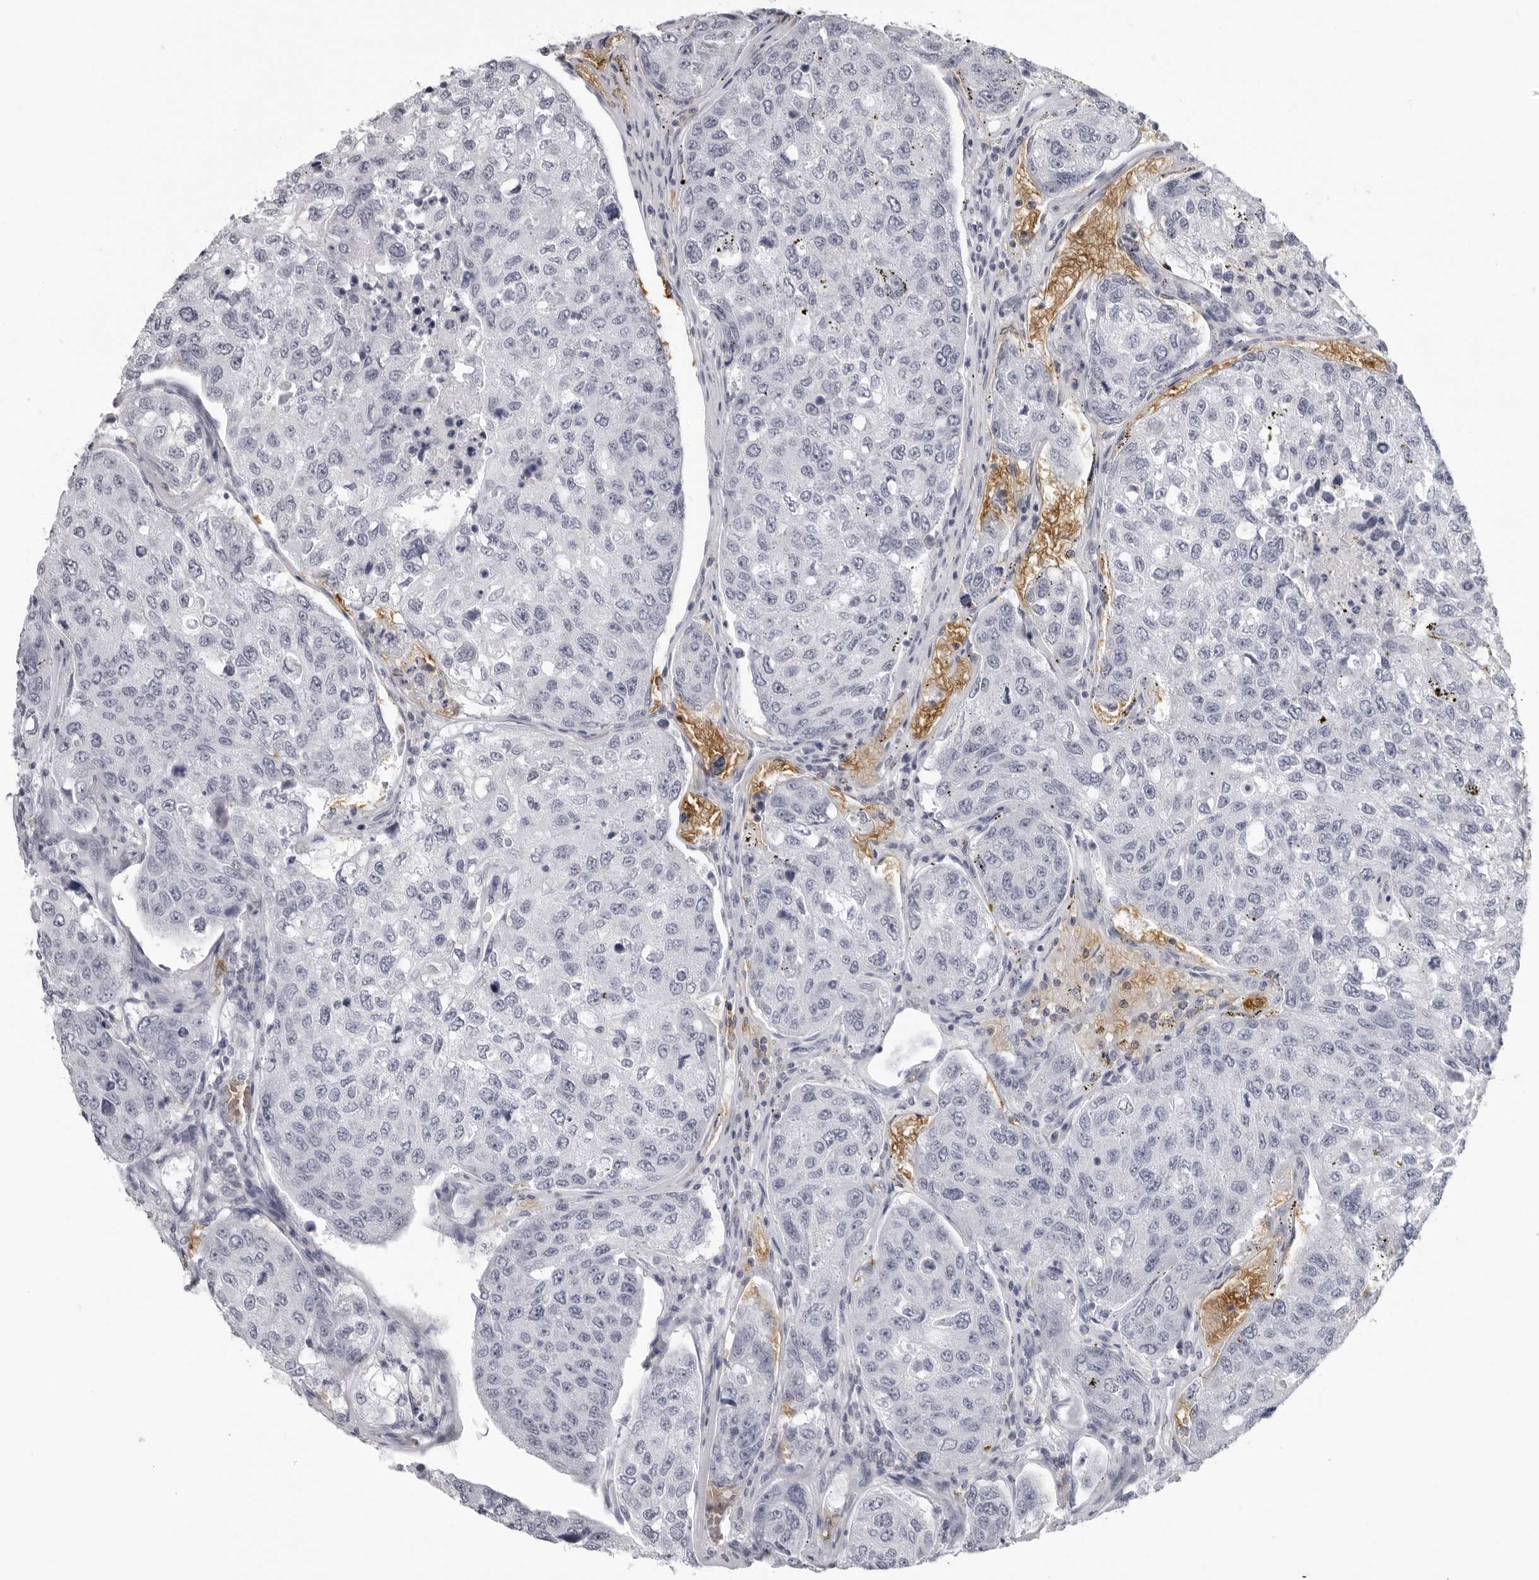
{"staining": {"intensity": "negative", "quantity": "none", "location": "none"}, "tissue": "urothelial cancer", "cell_type": "Tumor cells", "image_type": "cancer", "snomed": [{"axis": "morphology", "description": "Urothelial carcinoma, High grade"}, {"axis": "topography", "description": "Lymph node"}, {"axis": "topography", "description": "Urinary bladder"}], "caption": "Image shows no protein staining in tumor cells of high-grade urothelial carcinoma tissue. (DAB (3,3'-diaminobenzidine) immunohistochemistry visualized using brightfield microscopy, high magnification).", "gene": "EPB41", "patient": {"sex": "male", "age": 51}}